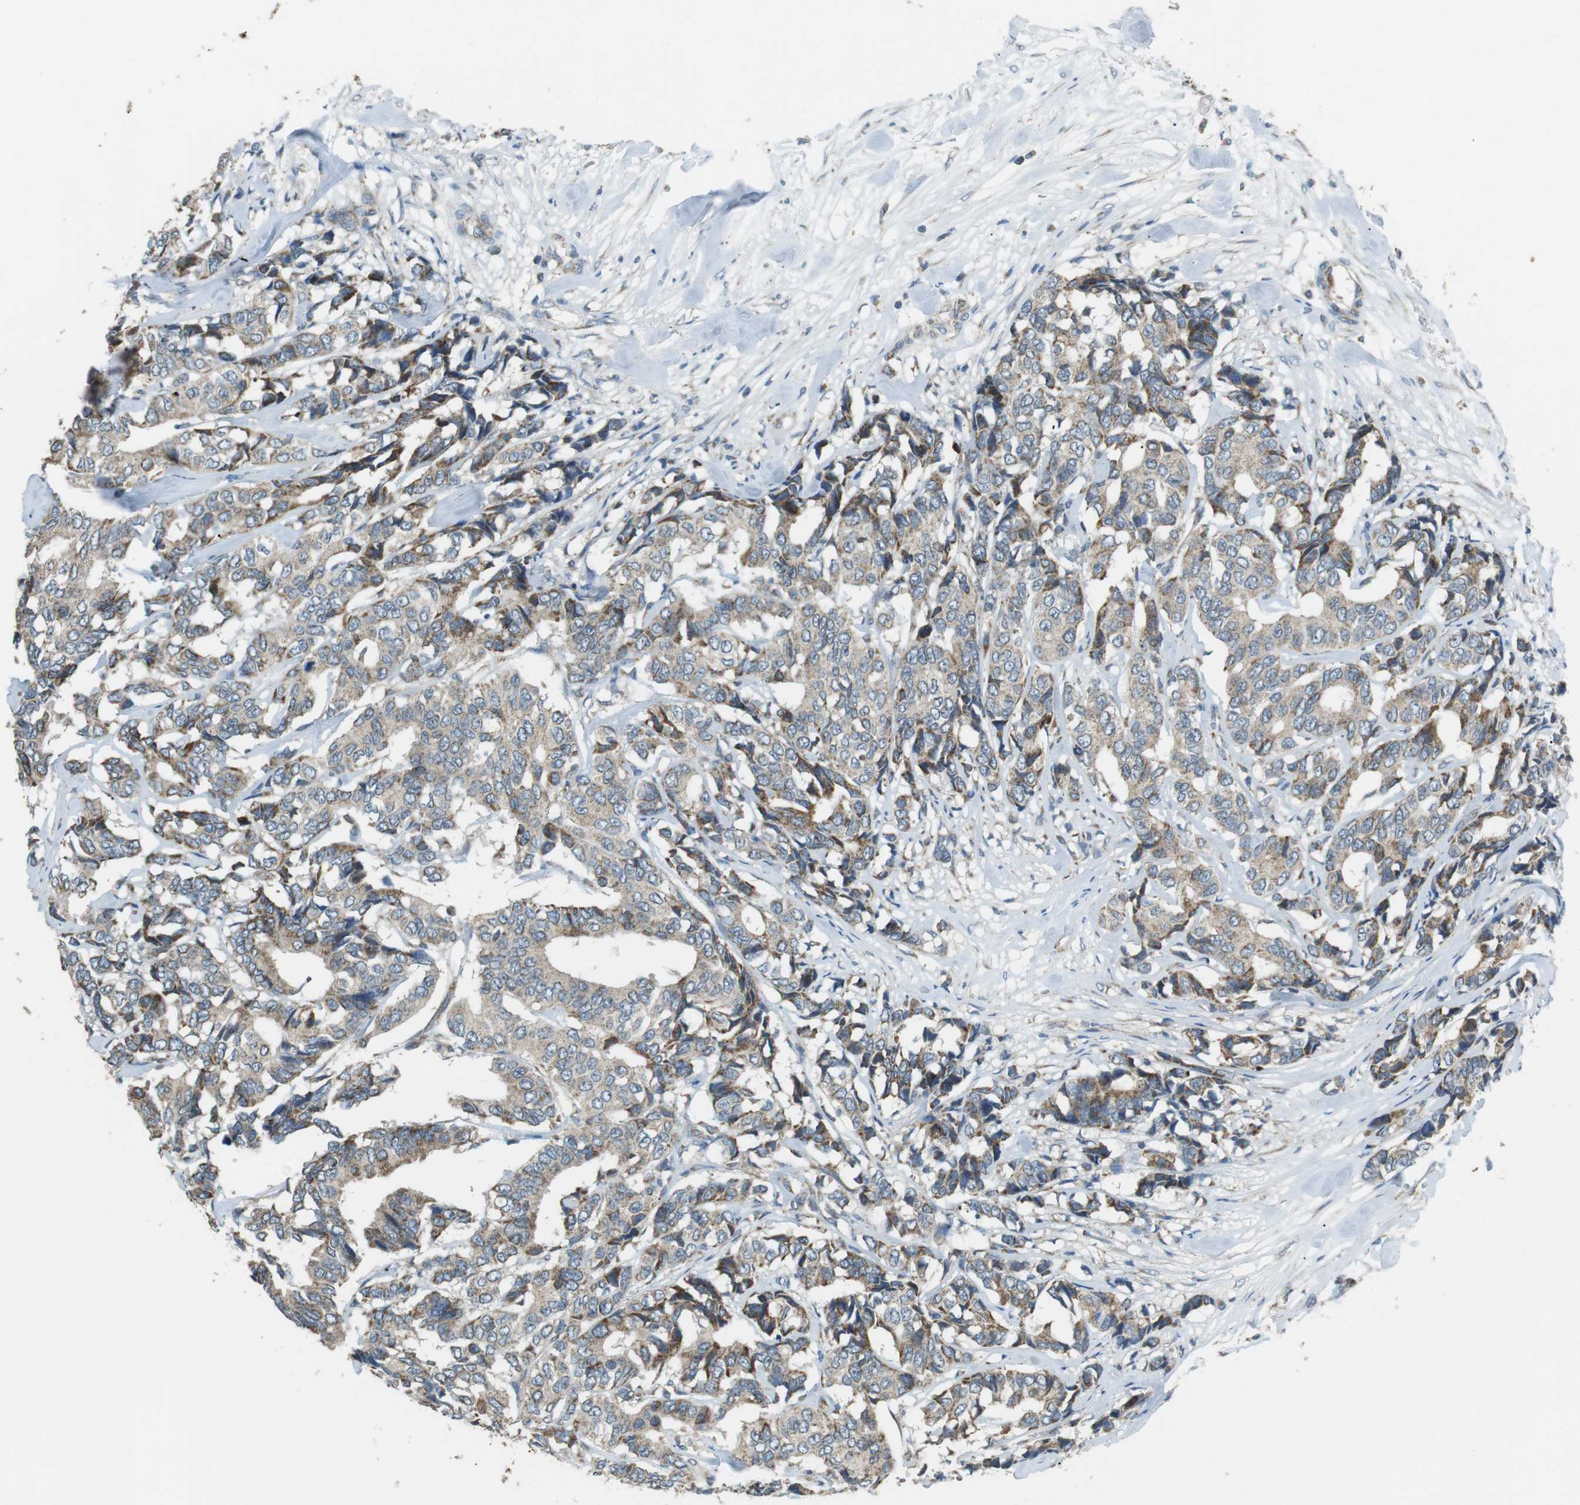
{"staining": {"intensity": "moderate", "quantity": "<25%", "location": "cytoplasmic/membranous"}, "tissue": "breast cancer", "cell_type": "Tumor cells", "image_type": "cancer", "snomed": [{"axis": "morphology", "description": "Duct carcinoma"}, {"axis": "topography", "description": "Breast"}], "caption": "Immunohistochemical staining of human breast invasive ductal carcinoma demonstrates moderate cytoplasmic/membranous protein positivity in about <25% of tumor cells.", "gene": "BACE1", "patient": {"sex": "female", "age": 87}}